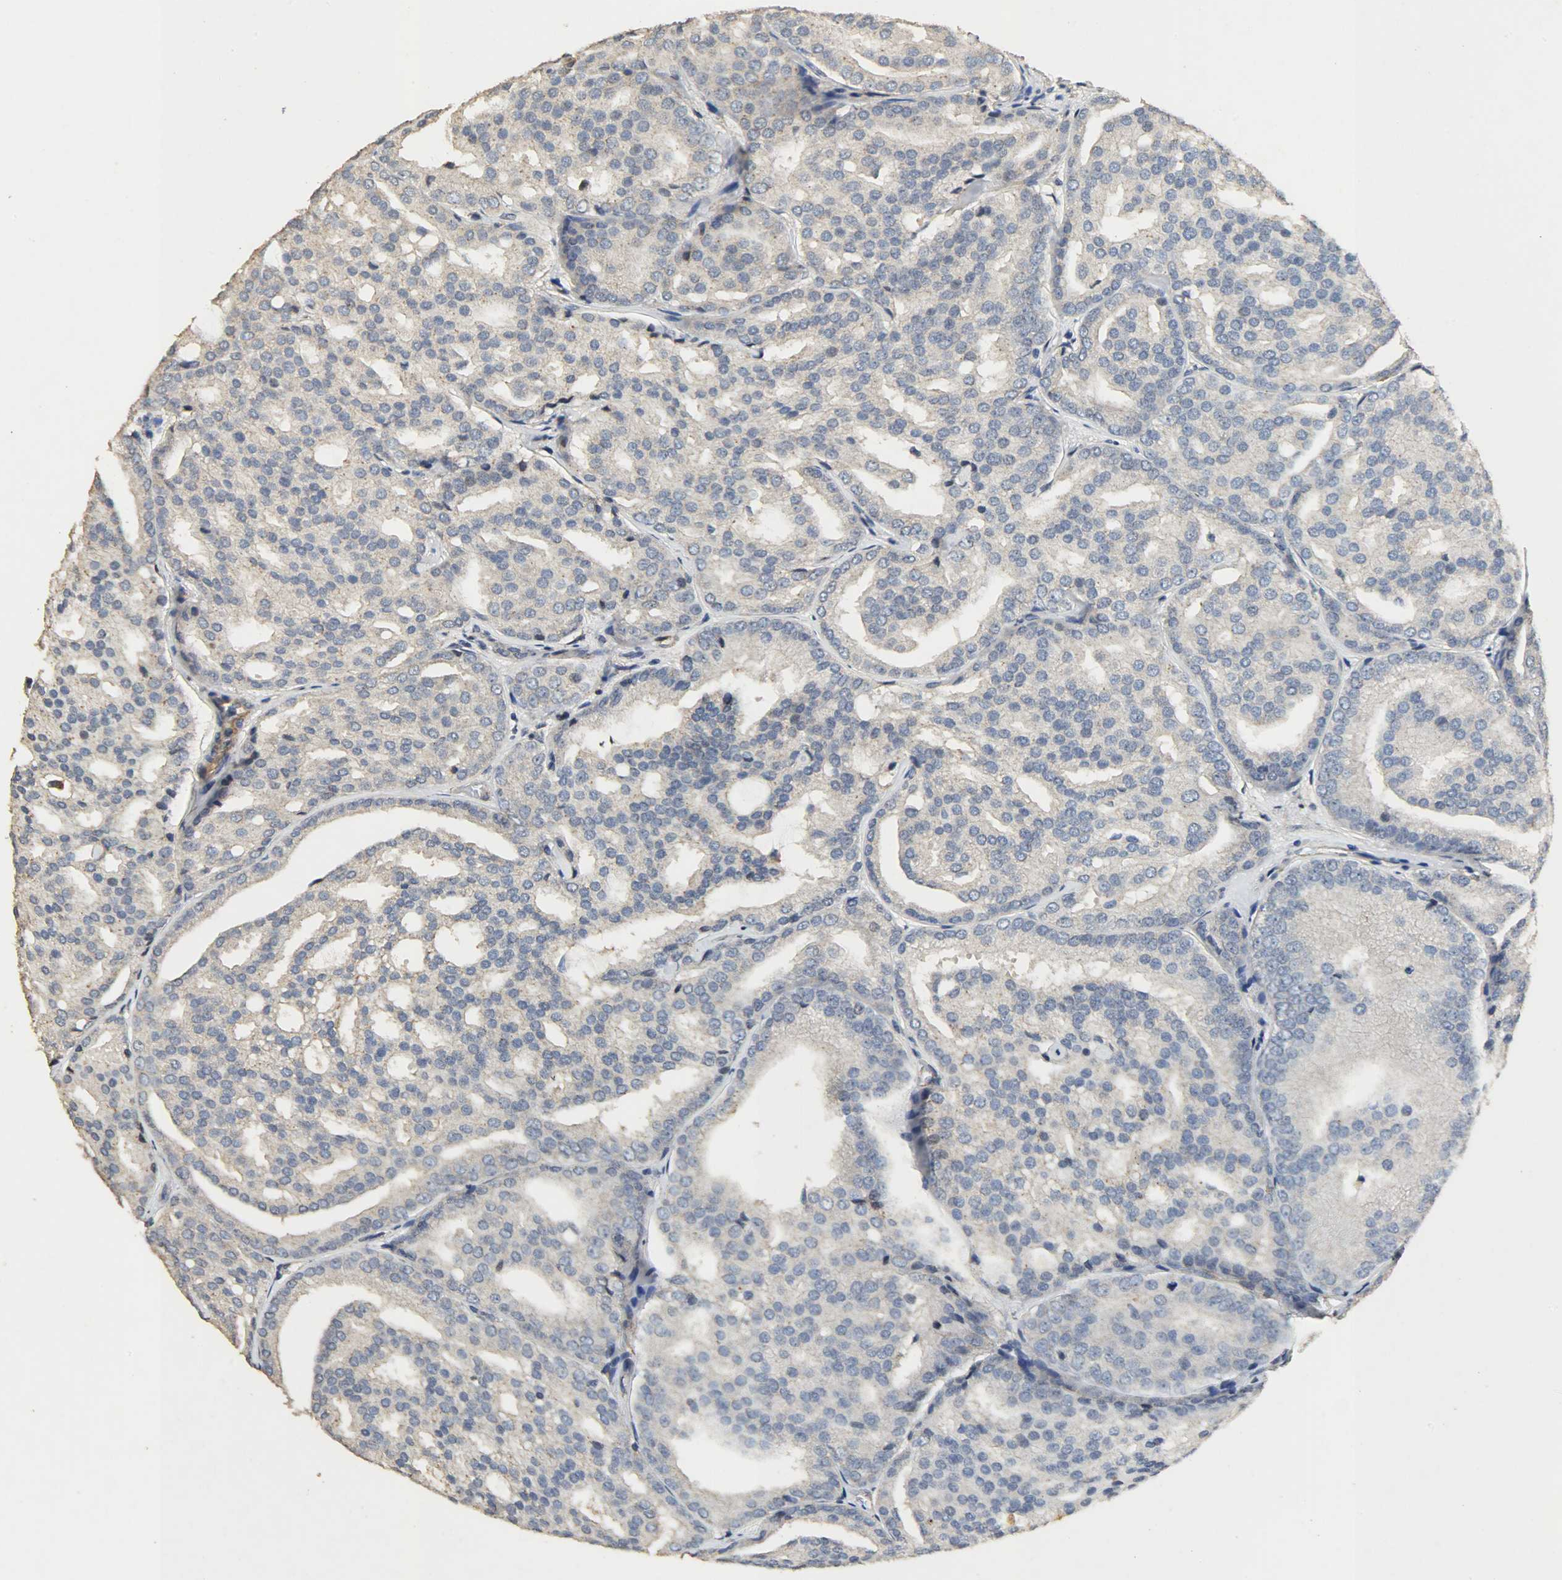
{"staining": {"intensity": "negative", "quantity": "none", "location": "none"}, "tissue": "prostate cancer", "cell_type": "Tumor cells", "image_type": "cancer", "snomed": [{"axis": "morphology", "description": "Adenocarcinoma, High grade"}, {"axis": "topography", "description": "Prostate"}], "caption": "An IHC image of prostate cancer (adenocarcinoma (high-grade)) is shown. There is no staining in tumor cells of prostate cancer (adenocarcinoma (high-grade)).", "gene": "TPM4", "patient": {"sex": "male", "age": 64}}